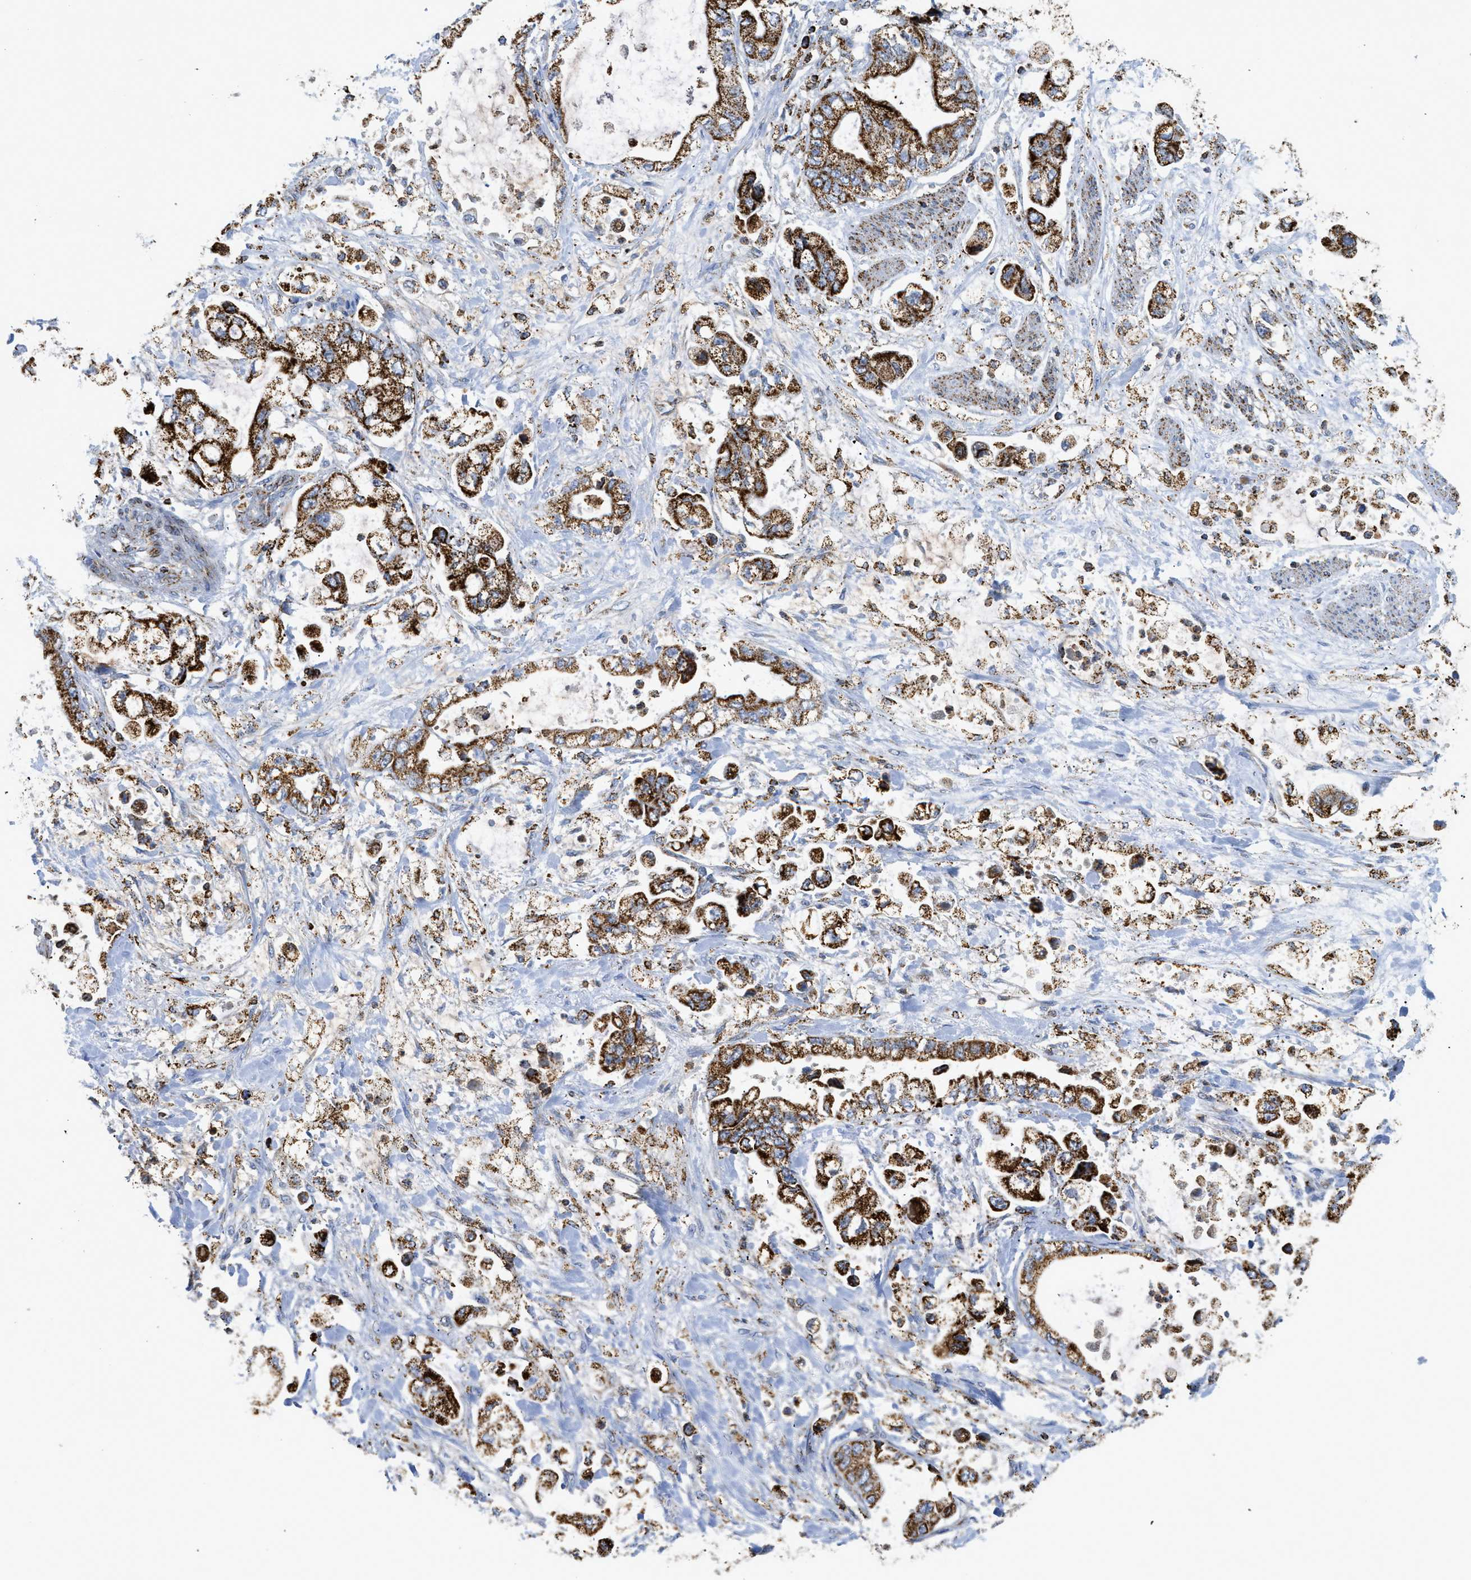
{"staining": {"intensity": "strong", "quantity": ">75%", "location": "cytoplasmic/membranous"}, "tissue": "stomach cancer", "cell_type": "Tumor cells", "image_type": "cancer", "snomed": [{"axis": "morphology", "description": "Normal tissue, NOS"}, {"axis": "morphology", "description": "Adenocarcinoma, NOS"}, {"axis": "topography", "description": "Stomach"}], "caption": "High-magnification brightfield microscopy of stomach cancer stained with DAB (3,3'-diaminobenzidine) (brown) and counterstained with hematoxylin (blue). tumor cells exhibit strong cytoplasmic/membranous expression is seen in approximately>75% of cells.", "gene": "SQOR", "patient": {"sex": "male", "age": 62}}